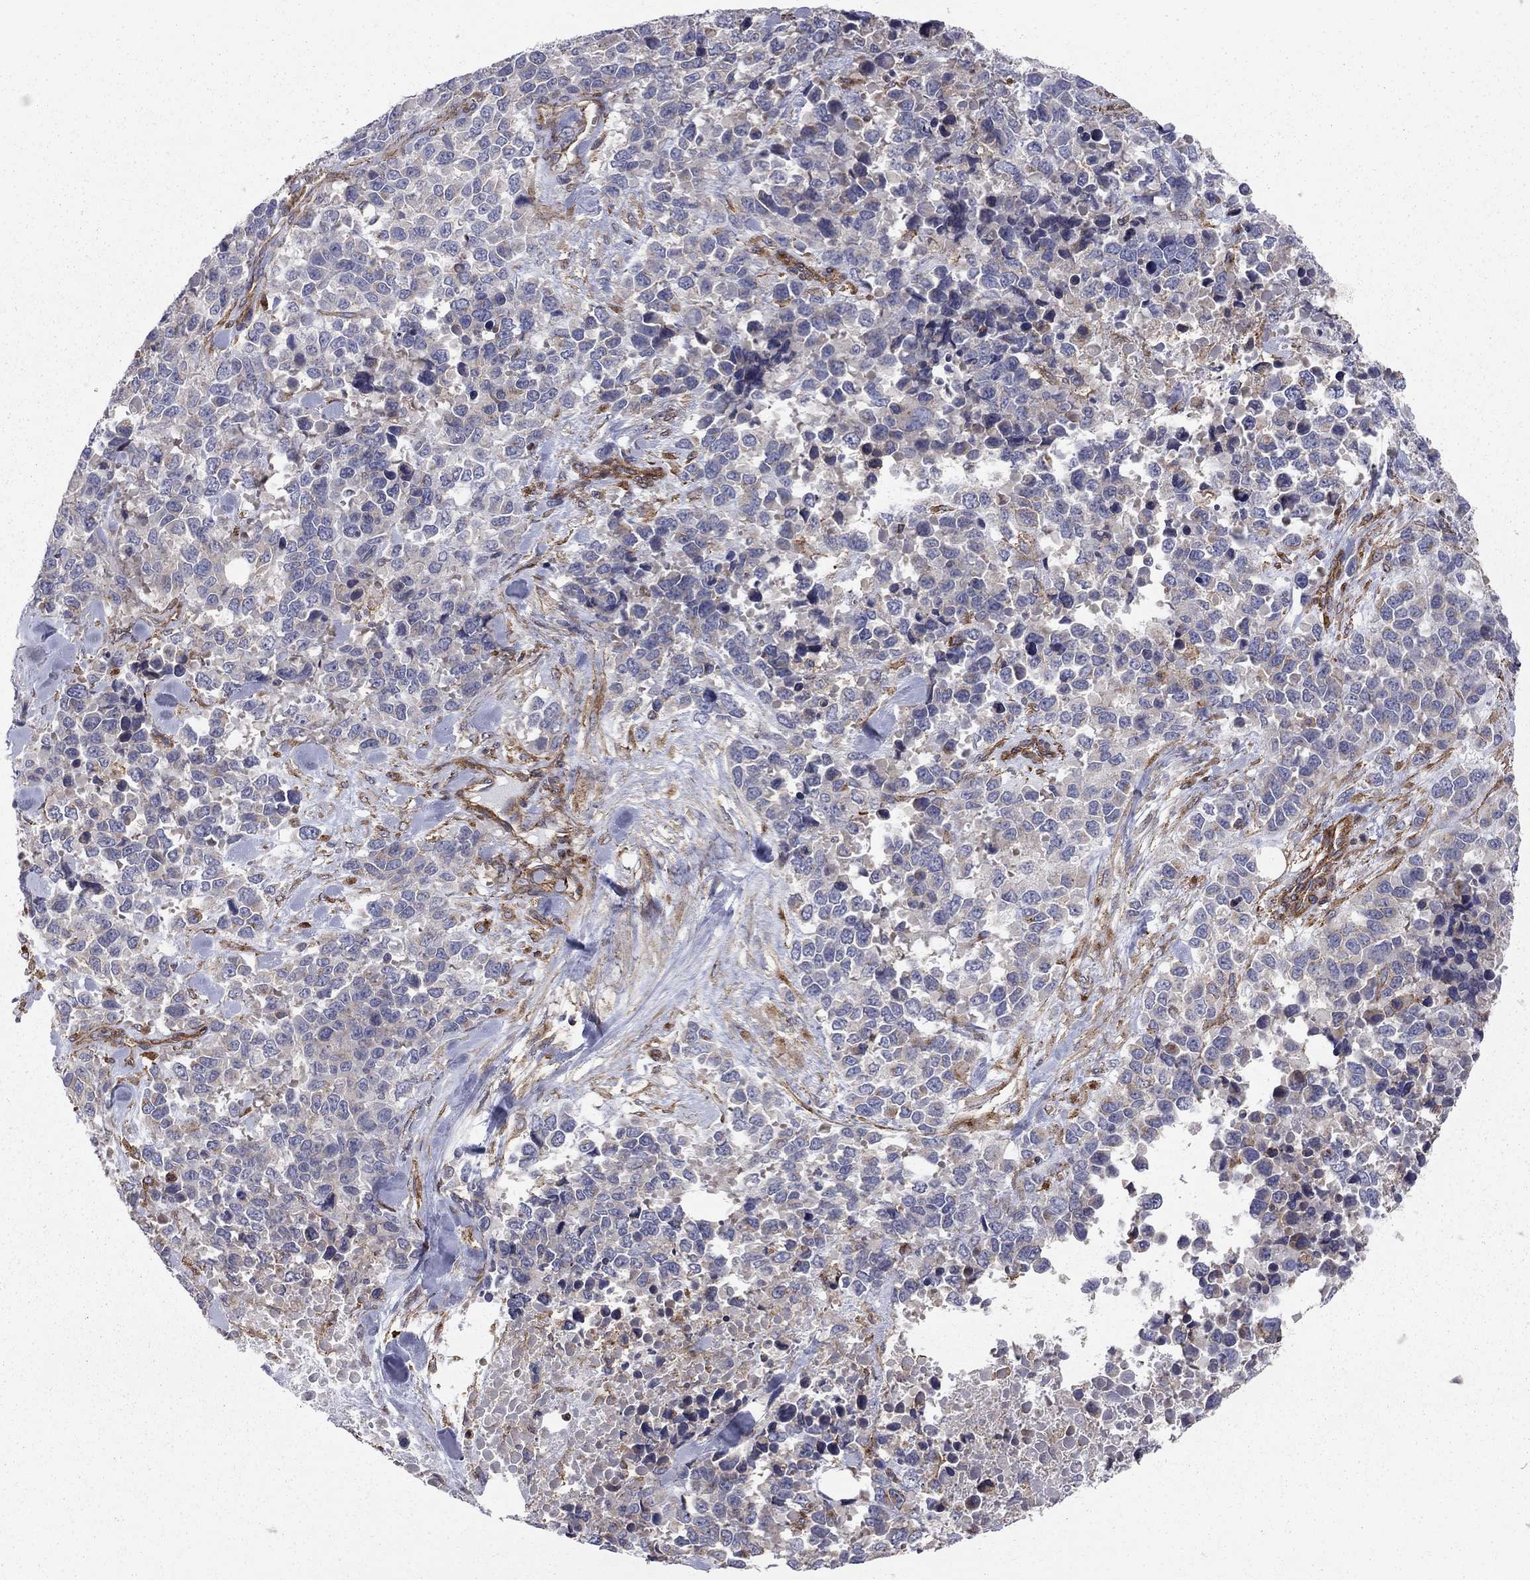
{"staining": {"intensity": "negative", "quantity": "none", "location": "none"}, "tissue": "melanoma", "cell_type": "Tumor cells", "image_type": "cancer", "snomed": [{"axis": "morphology", "description": "Malignant melanoma, Metastatic site"}, {"axis": "topography", "description": "Skin"}], "caption": "Image shows no protein staining in tumor cells of melanoma tissue.", "gene": "RASEF", "patient": {"sex": "male", "age": 84}}